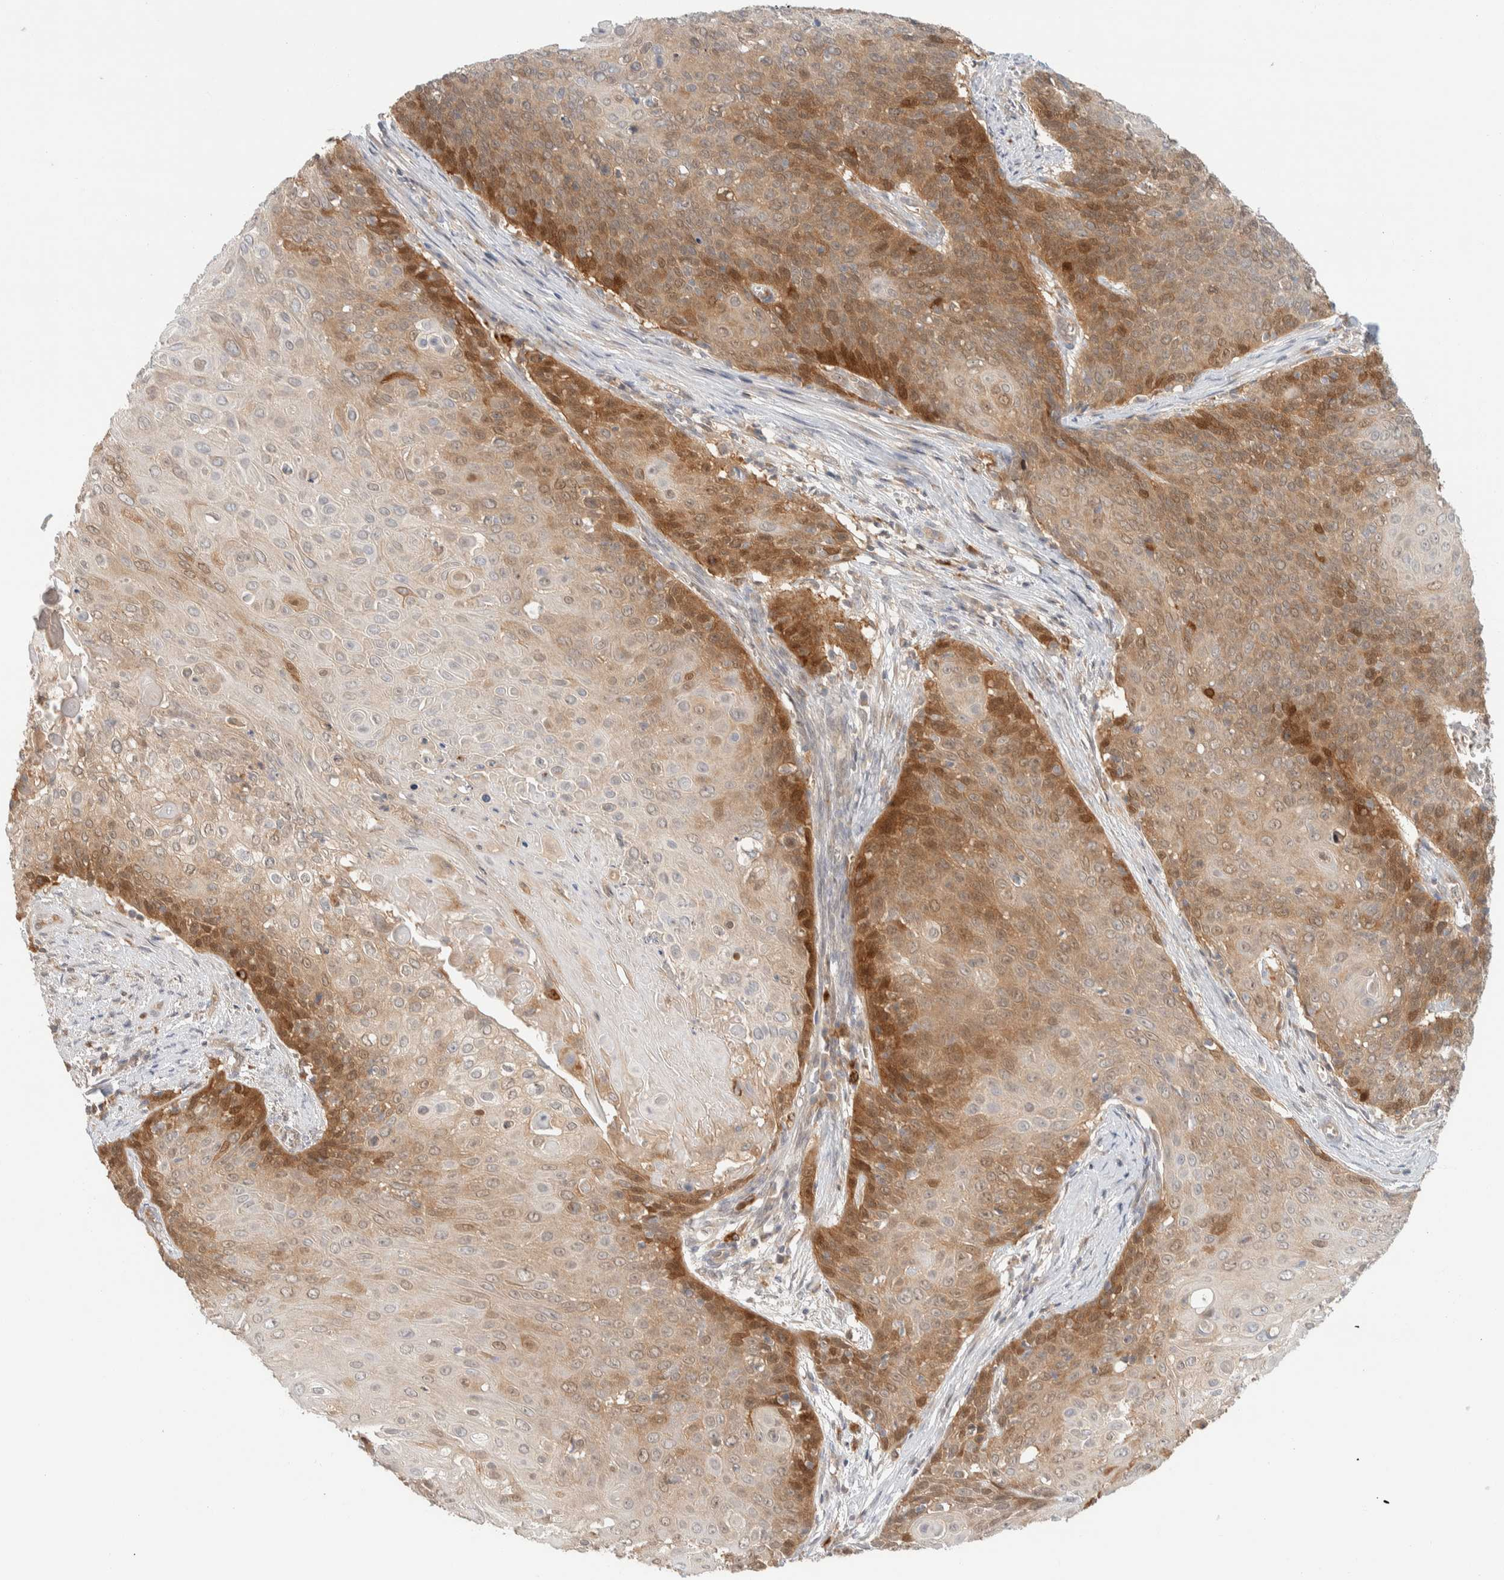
{"staining": {"intensity": "moderate", "quantity": "25%-75%", "location": "cytoplasmic/membranous,nuclear"}, "tissue": "cervical cancer", "cell_type": "Tumor cells", "image_type": "cancer", "snomed": [{"axis": "morphology", "description": "Squamous cell carcinoma, NOS"}, {"axis": "topography", "description": "Cervix"}], "caption": "Cervical cancer (squamous cell carcinoma) stained with a brown dye shows moderate cytoplasmic/membranous and nuclear positive staining in approximately 25%-75% of tumor cells.", "gene": "GCLM", "patient": {"sex": "female", "age": 39}}